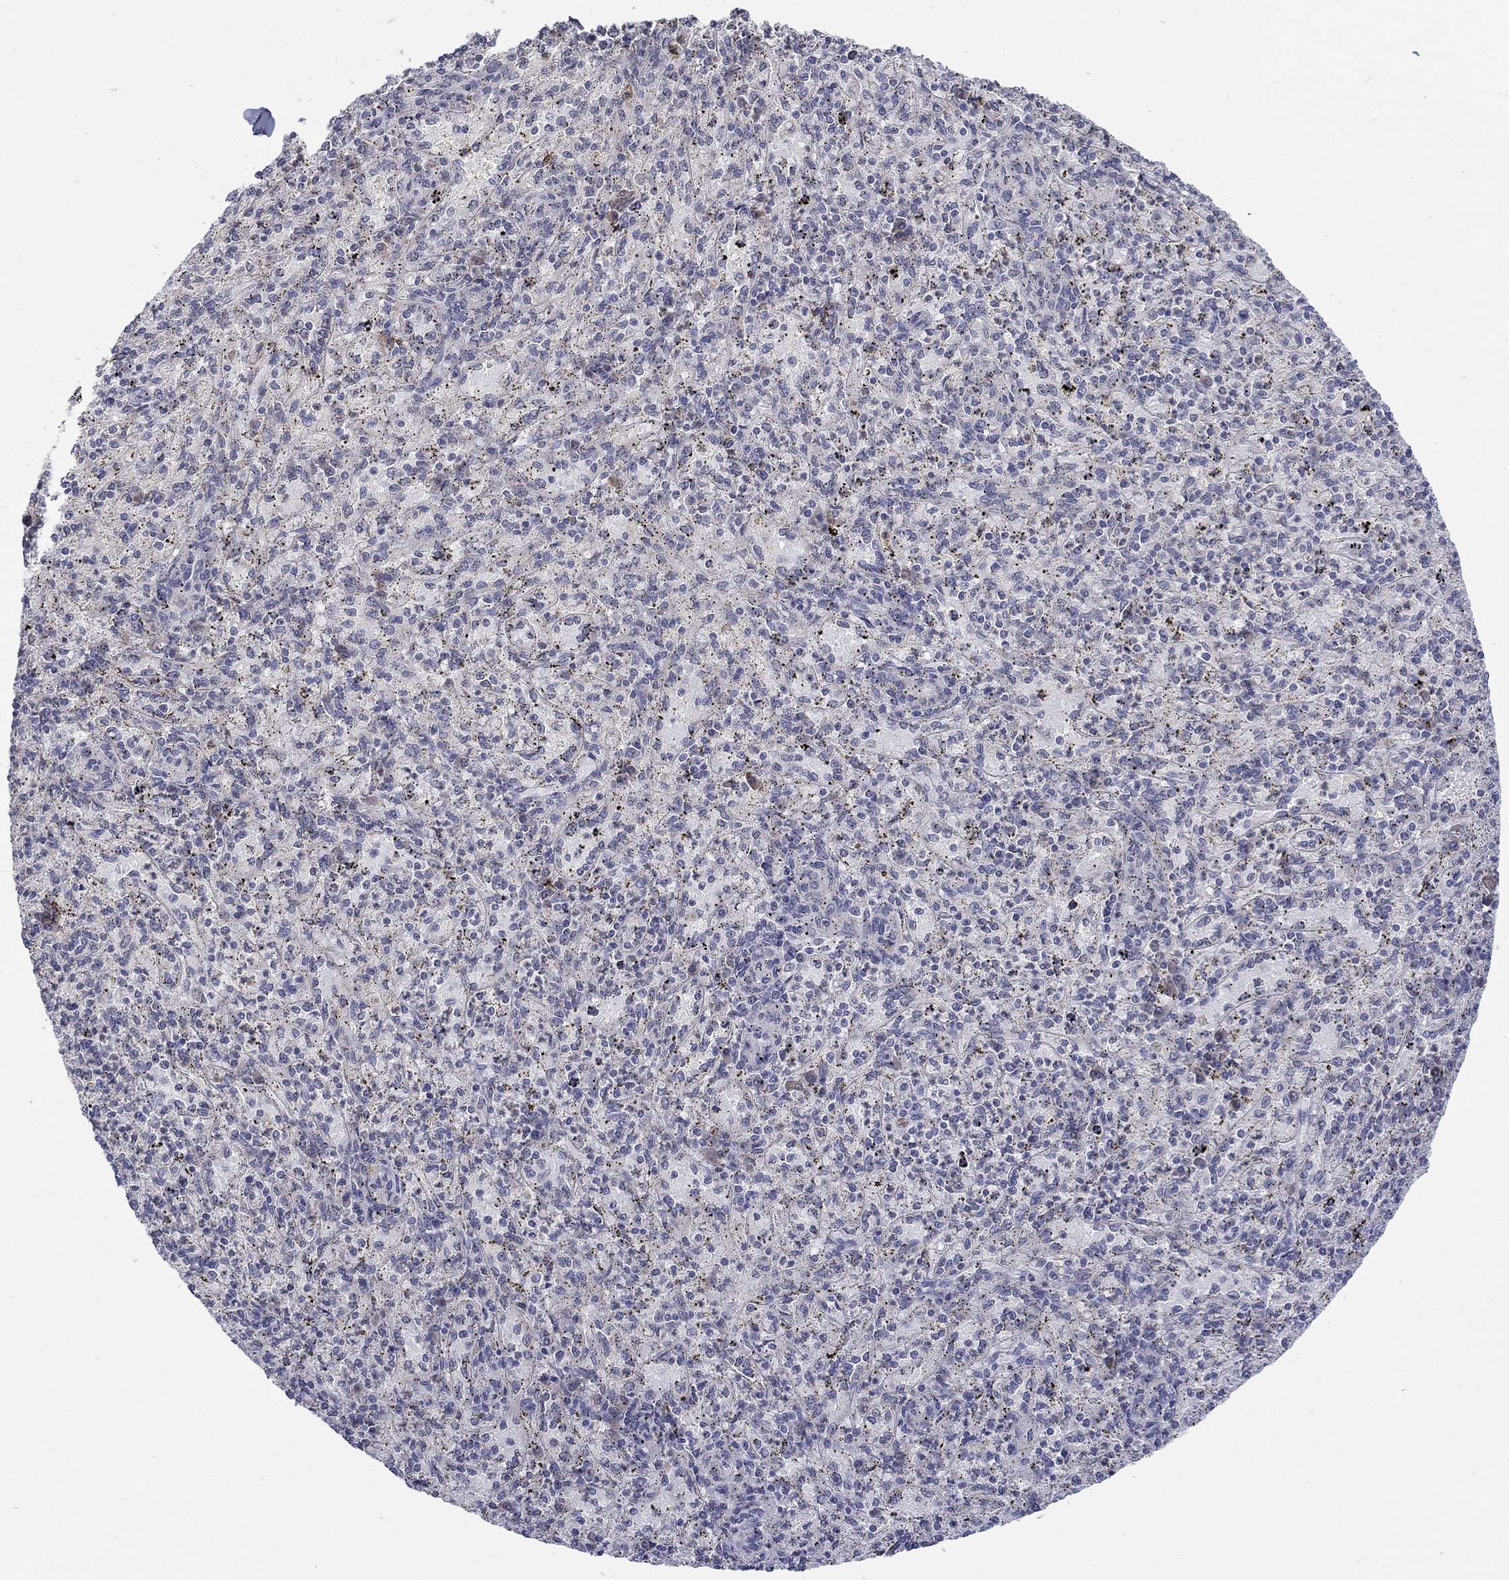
{"staining": {"intensity": "negative", "quantity": "none", "location": "none"}, "tissue": "spleen", "cell_type": "Cells in red pulp", "image_type": "normal", "snomed": [{"axis": "morphology", "description": "Normal tissue, NOS"}, {"axis": "topography", "description": "Spleen"}], "caption": "Immunohistochemistry micrograph of benign spleen: human spleen stained with DAB (3,3'-diaminobenzidine) displays no significant protein positivity in cells in red pulp. Nuclei are stained in blue.", "gene": "ABCA4", "patient": {"sex": "male", "age": 60}}